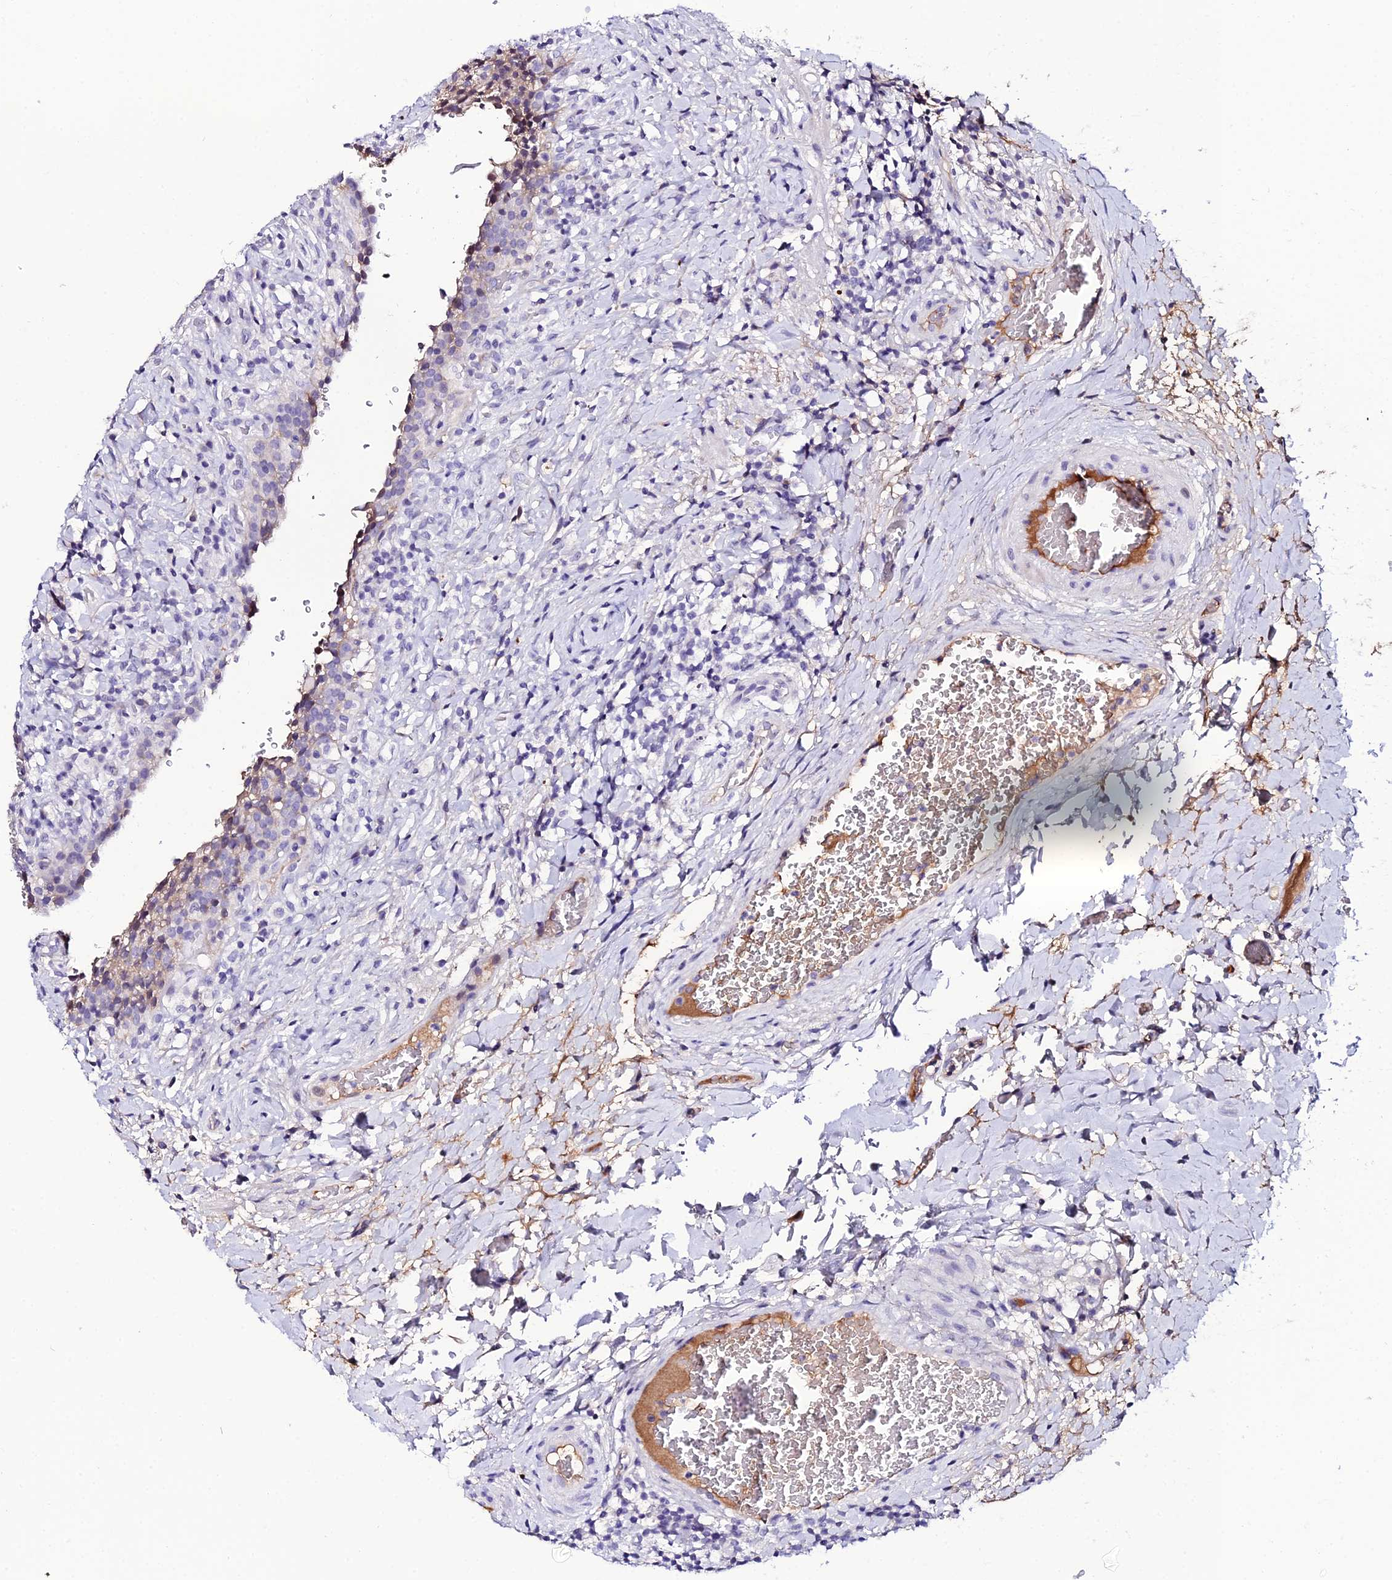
{"staining": {"intensity": "weak", "quantity": "<25%", "location": "cytoplasmic/membranous,nuclear"}, "tissue": "urinary bladder", "cell_type": "Urothelial cells", "image_type": "normal", "snomed": [{"axis": "morphology", "description": "Normal tissue, NOS"}, {"axis": "morphology", "description": "Inflammation, NOS"}, {"axis": "topography", "description": "Urinary bladder"}], "caption": "Protein analysis of benign urinary bladder demonstrates no significant positivity in urothelial cells.", "gene": "DEFB132", "patient": {"sex": "male", "age": 64}}